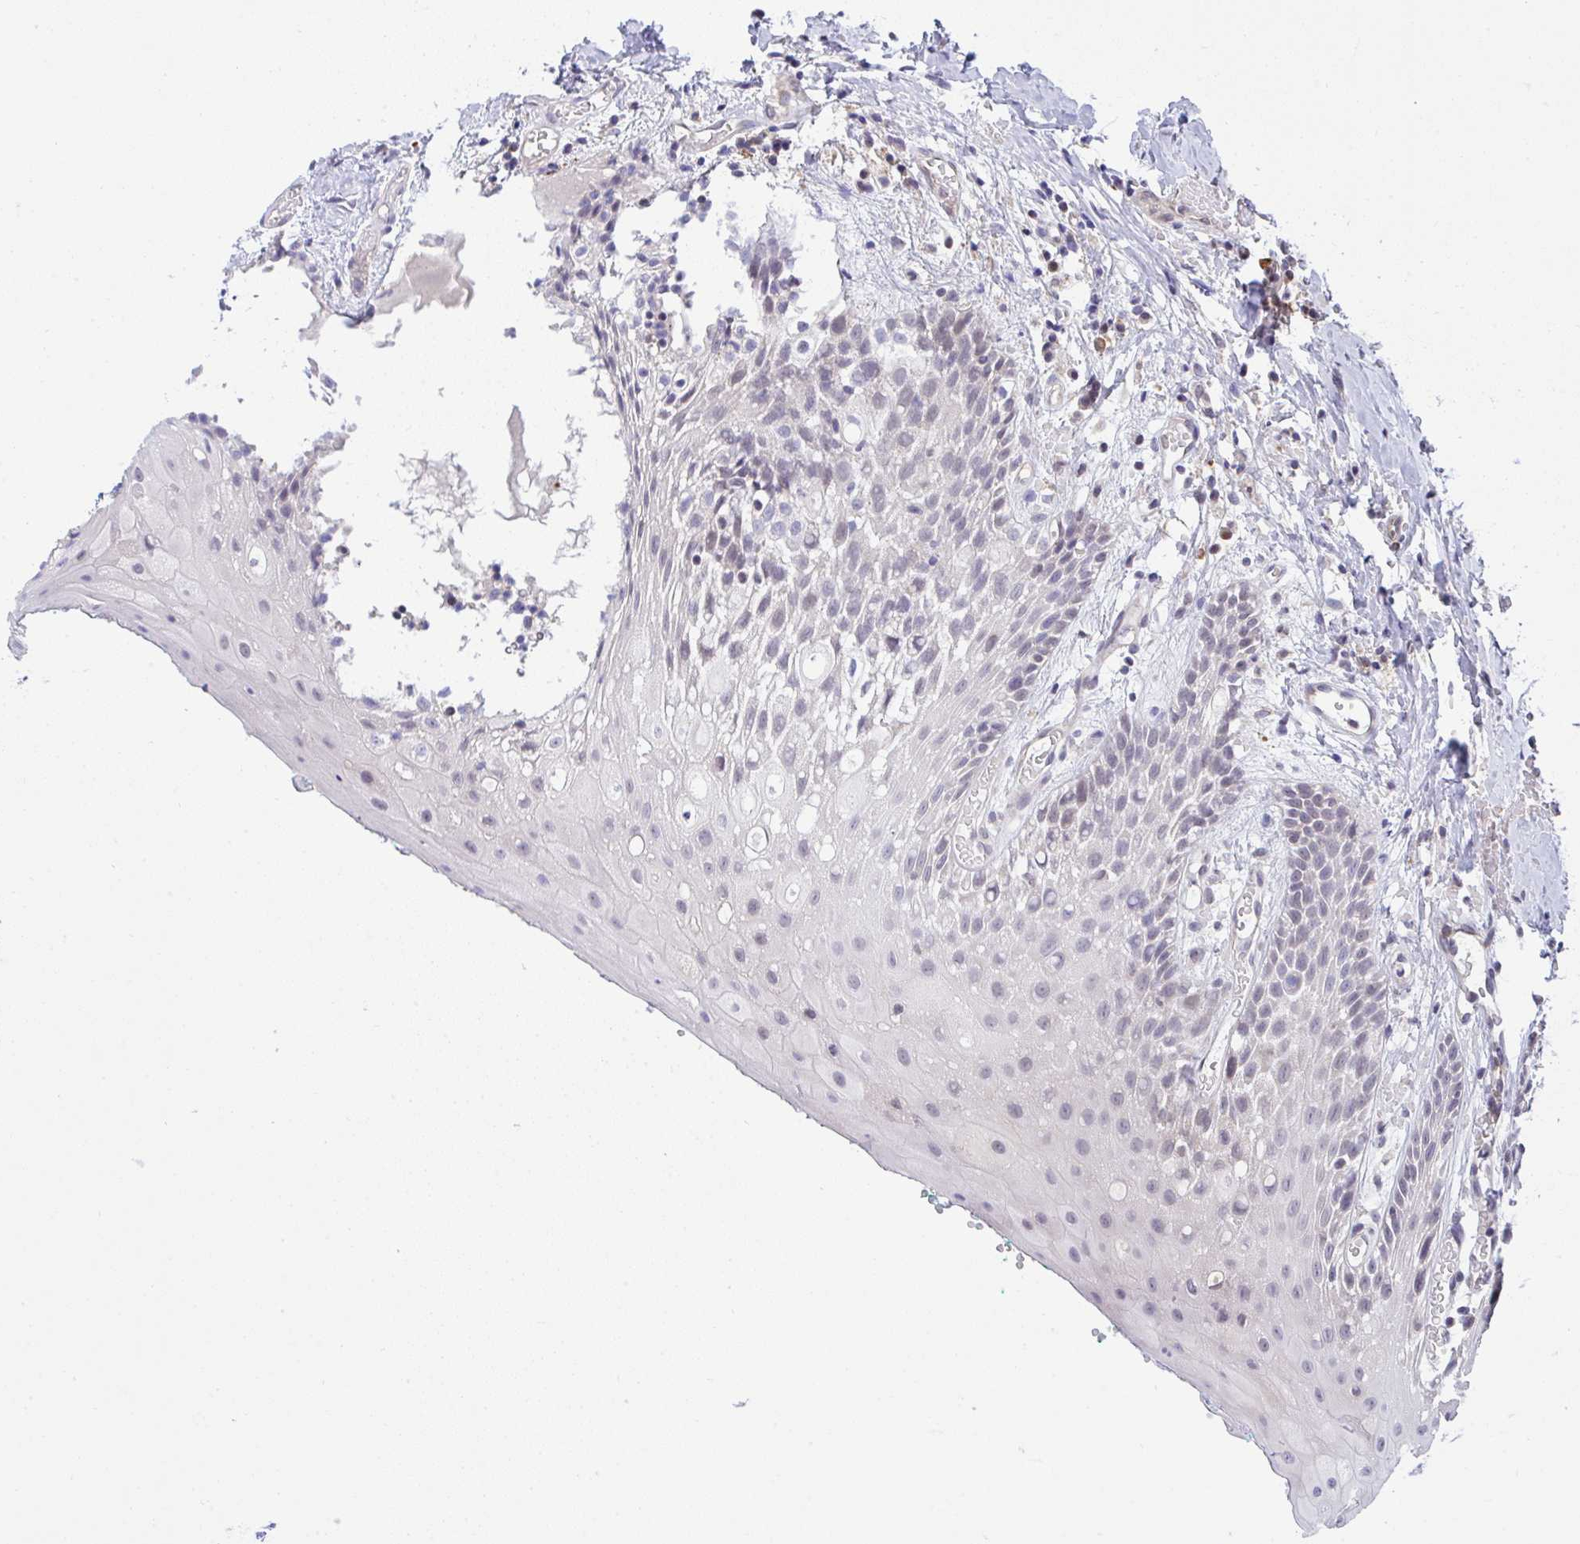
{"staining": {"intensity": "negative", "quantity": "none", "location": "none"}, "tissue": "oral mucosa", "cell_type": "Squamous epithelial cells", "image_type": "normal", "snomed": [{"axis": "morphology", "description": "Normal tissue, NOS"}, {"axis": "topography", "description": "Oral tissue"}, {"axis": "topography", "description": "Tounge, NOS"}], "caption": "Immunohistochemical staining of benign human oral mucosa reveals no significant expression in squamous epithelial cells.", "gene": "C9orf64", "patient": {"sex": "female", "age": 62}}